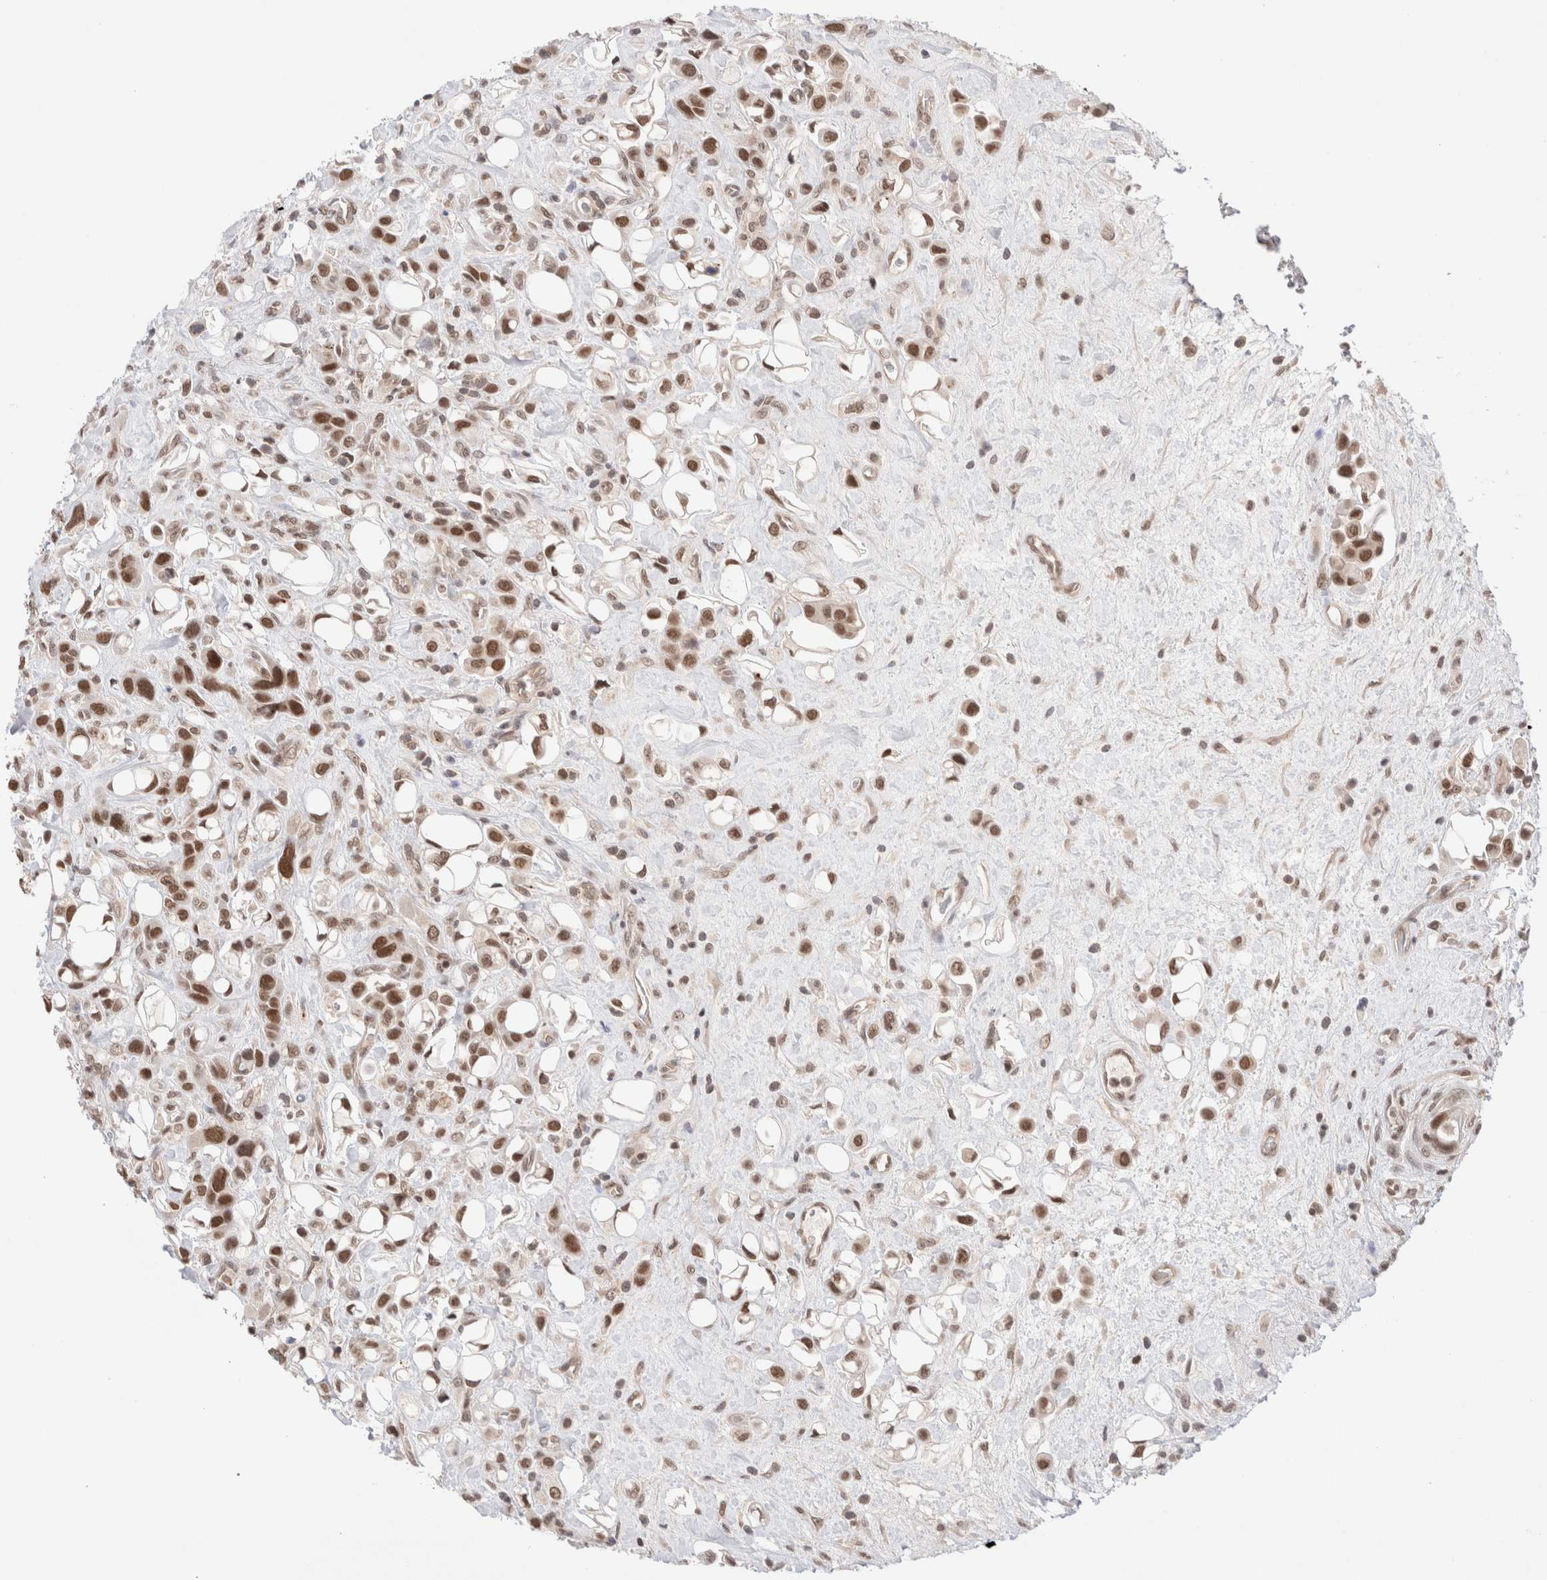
{"staining": {"intensity": "moderate", "quantity": ">75%", "location": "nuclear"}, "tissue": "urothelial cancer", "cell_type": "Tumor cells", "image_type": "cancer", "snomed": [{"axis": "morphology", "description": "Urothelial carcinoma, High grade"}, {"axis": "topography", "description": "Urinary bladder"}], "caption": "High-power microscopy captured an immunohistochemistry micrograph of urothelial cancer, revealing moderate nuclear staining in approximately >75% of tumor cells.", "gene": "GATAD2A", "patient": {"sex": "male", "age": 50}}